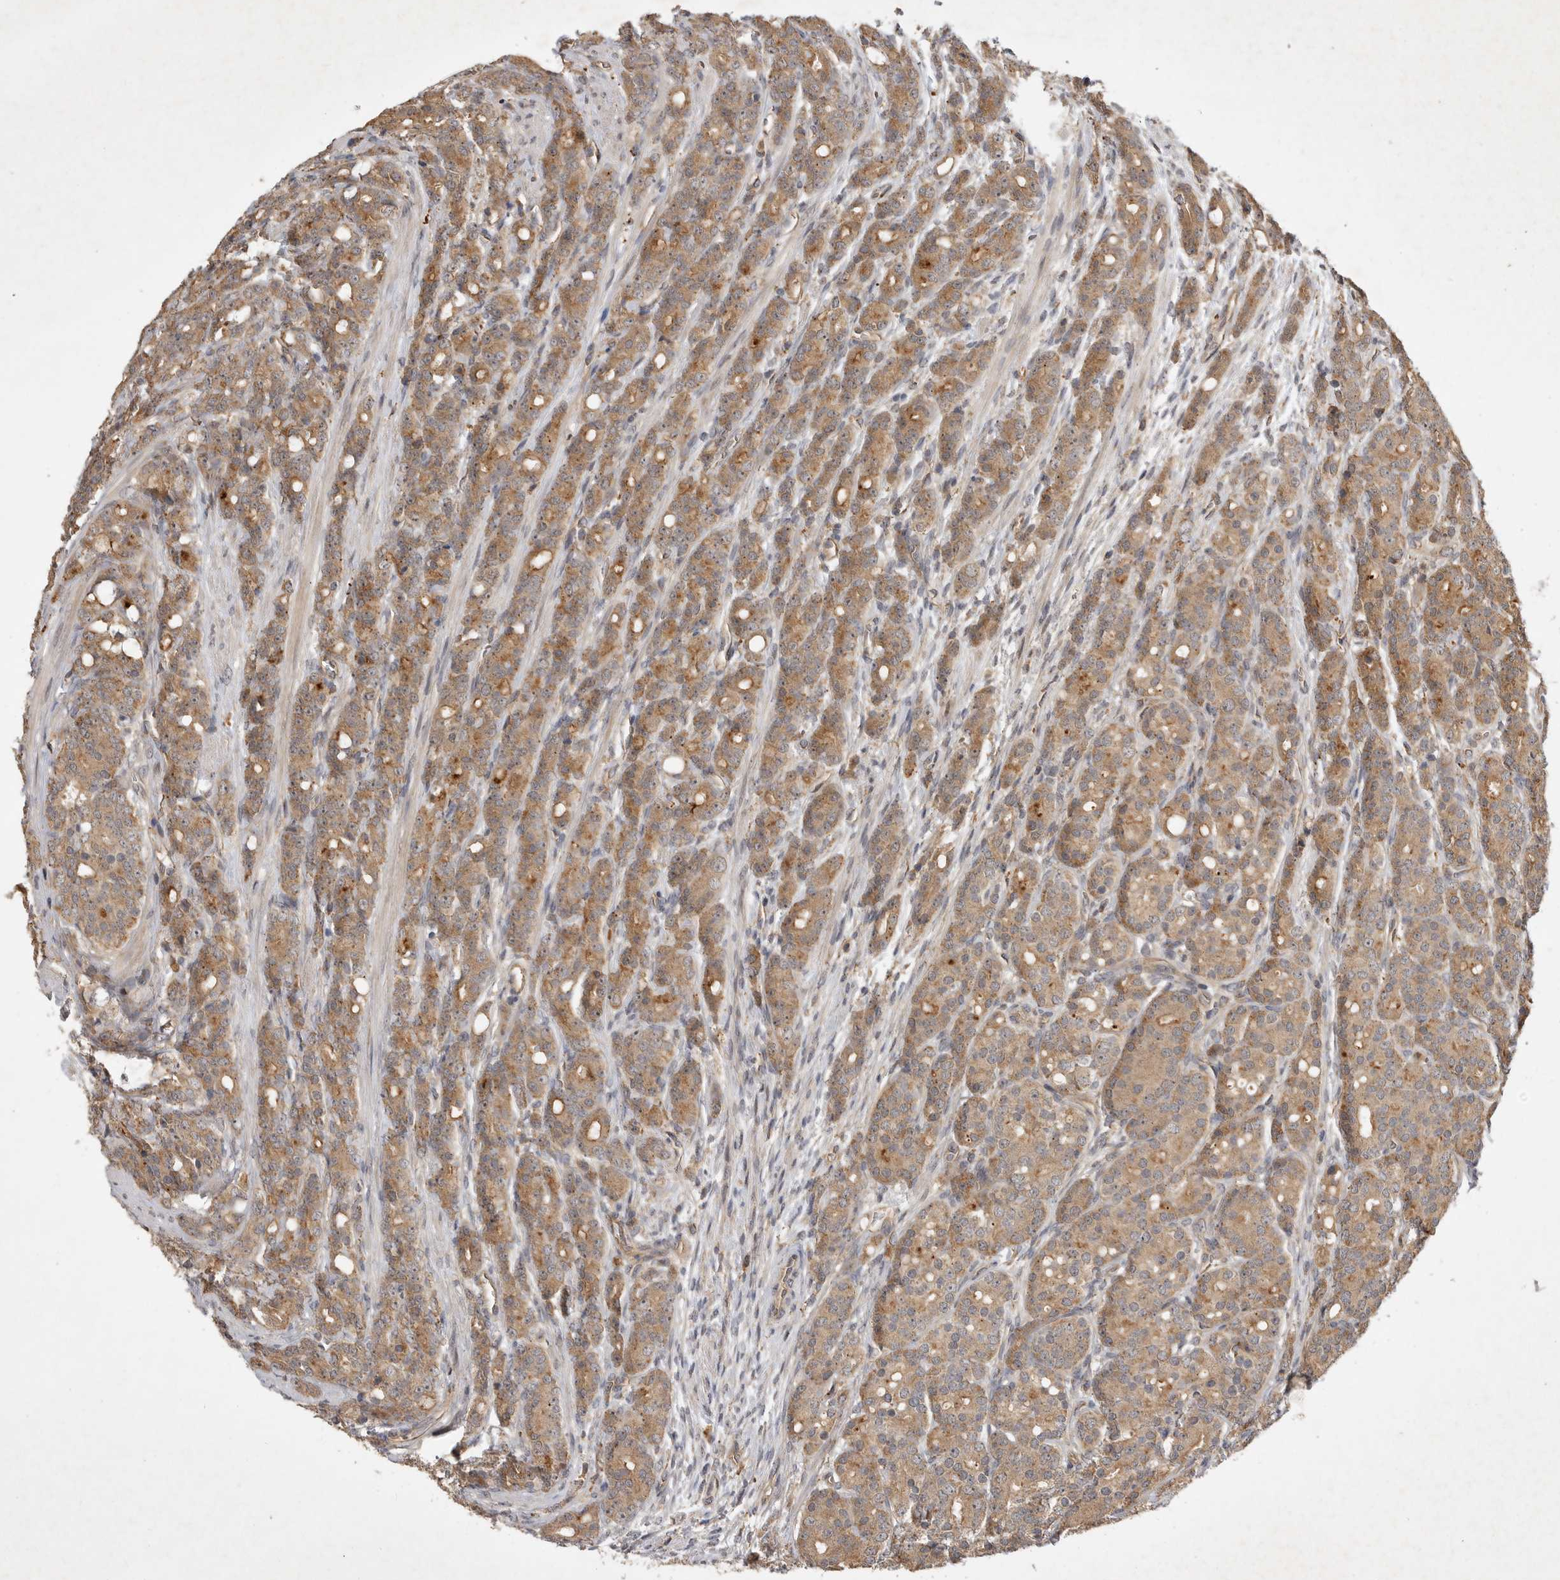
{"staining": {"intensity": "moderate", "quantity": ">75%", "location": "cytoplasmic/membranous"}, "tissue": "prostate cancer", "cell_type": "Tumor cells", "image_type": "cancer", "snomed": [{"axis": "morphology", "description": "Adenocarcinoma, High grade"}, {"axis": "topography", "description": "Prostate"}], "caption": "Tumor cells display medium levels of moderate cytoplasmic/membranous staining in approximately >75% of cells in human adenocarcinoma (high-grade) (prostate).", "gene": "ZNF232", "patient": {"sex": "male", "age": 62}}